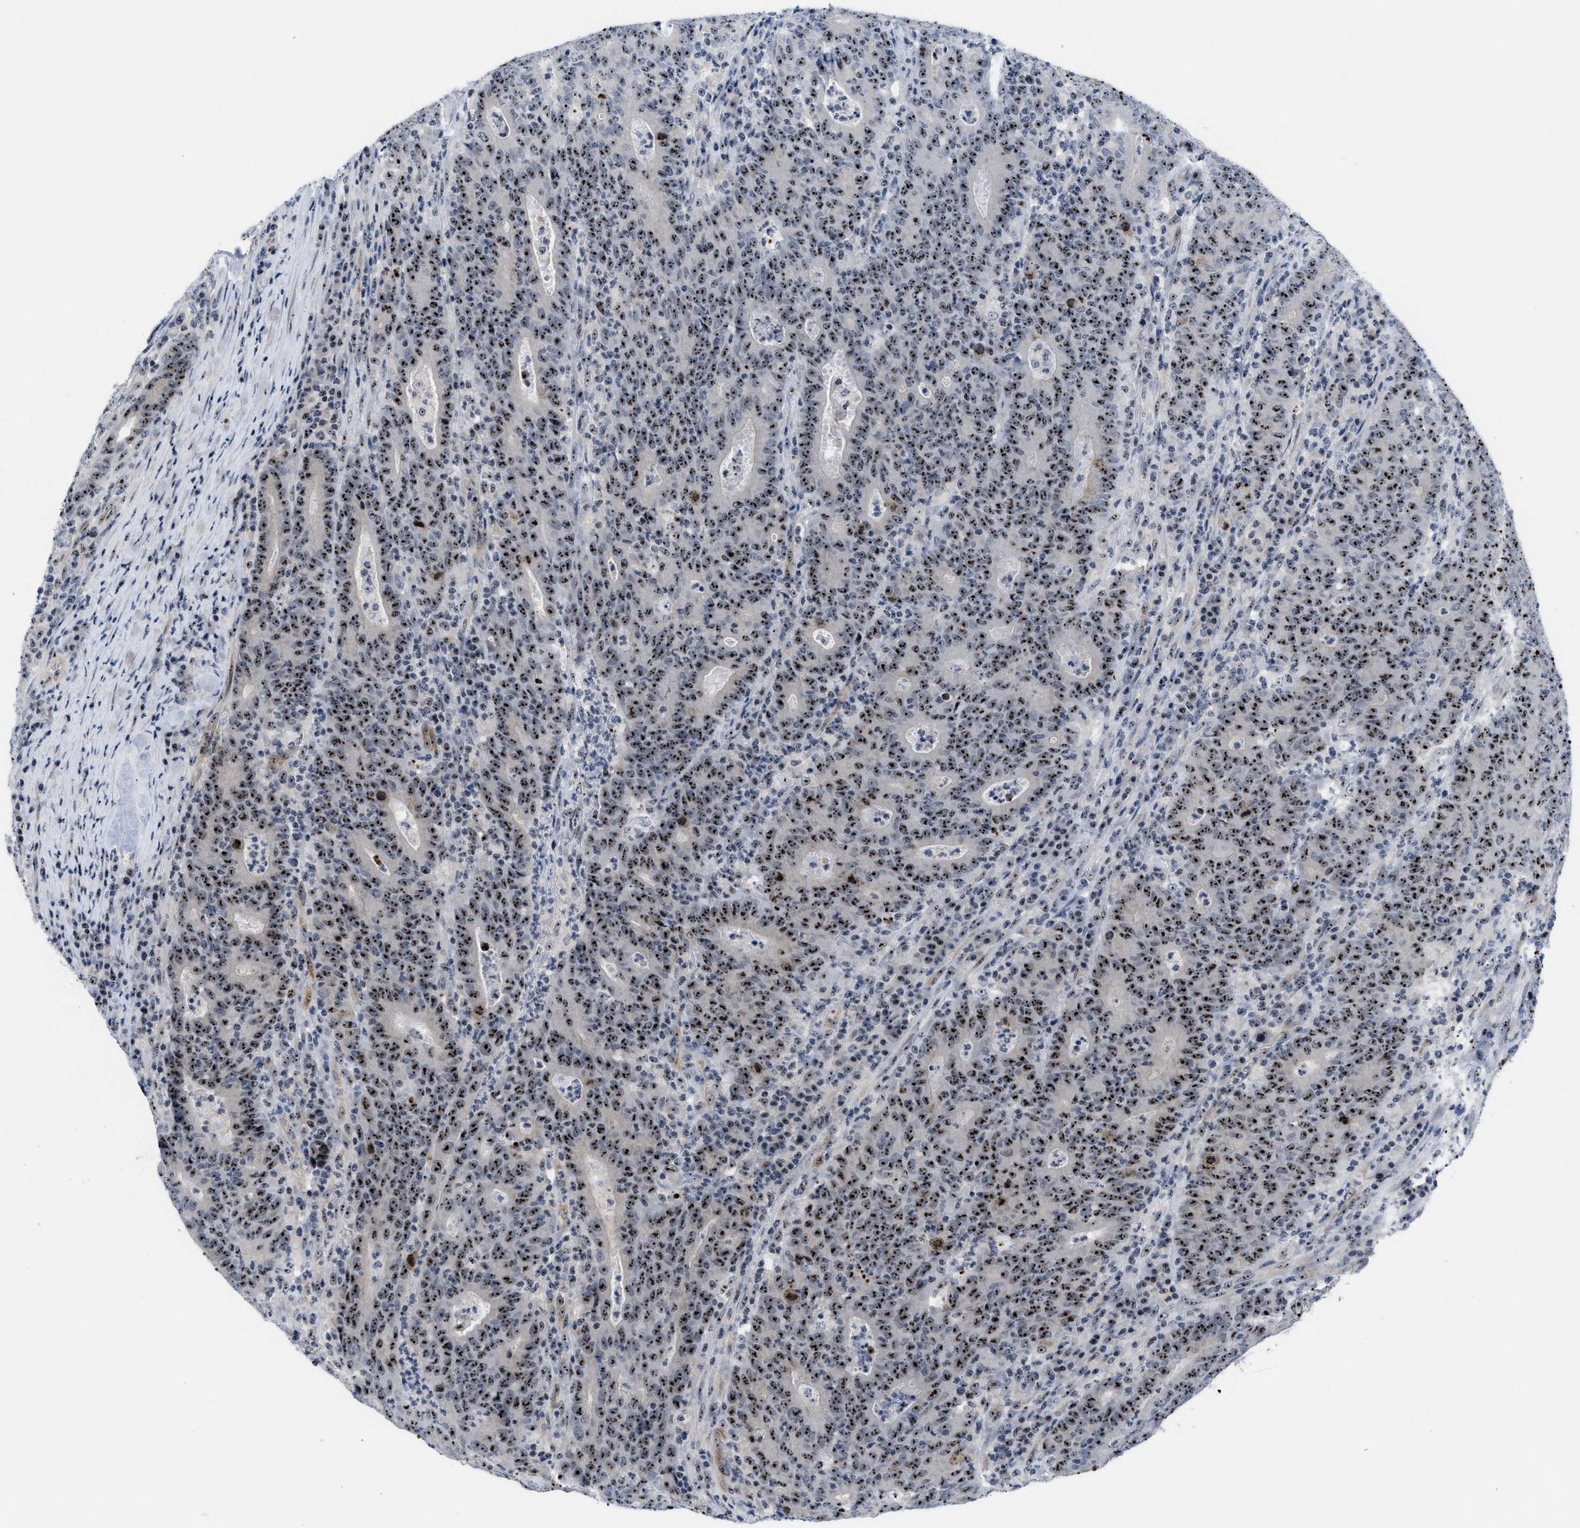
{"staining": {"intensity": "moderate", "quantity": ">75%", "location": "nuclear"}, "tissue": "colorectal cancer", "cell_type": "Tumor cells", "image_type": "cancer", "snomed": [{"axis": "morphology", "description": "Adenocarcinoma, NOS"}, {"axis": "topography", "description": "Colon"}], "caption": "This is an image of IHC staining of colorectal cancer, which shows moderate staining in the nuclear of tumor cells.", "gene": "NOP58", "patient": {"sex": "female", "age": 75}}